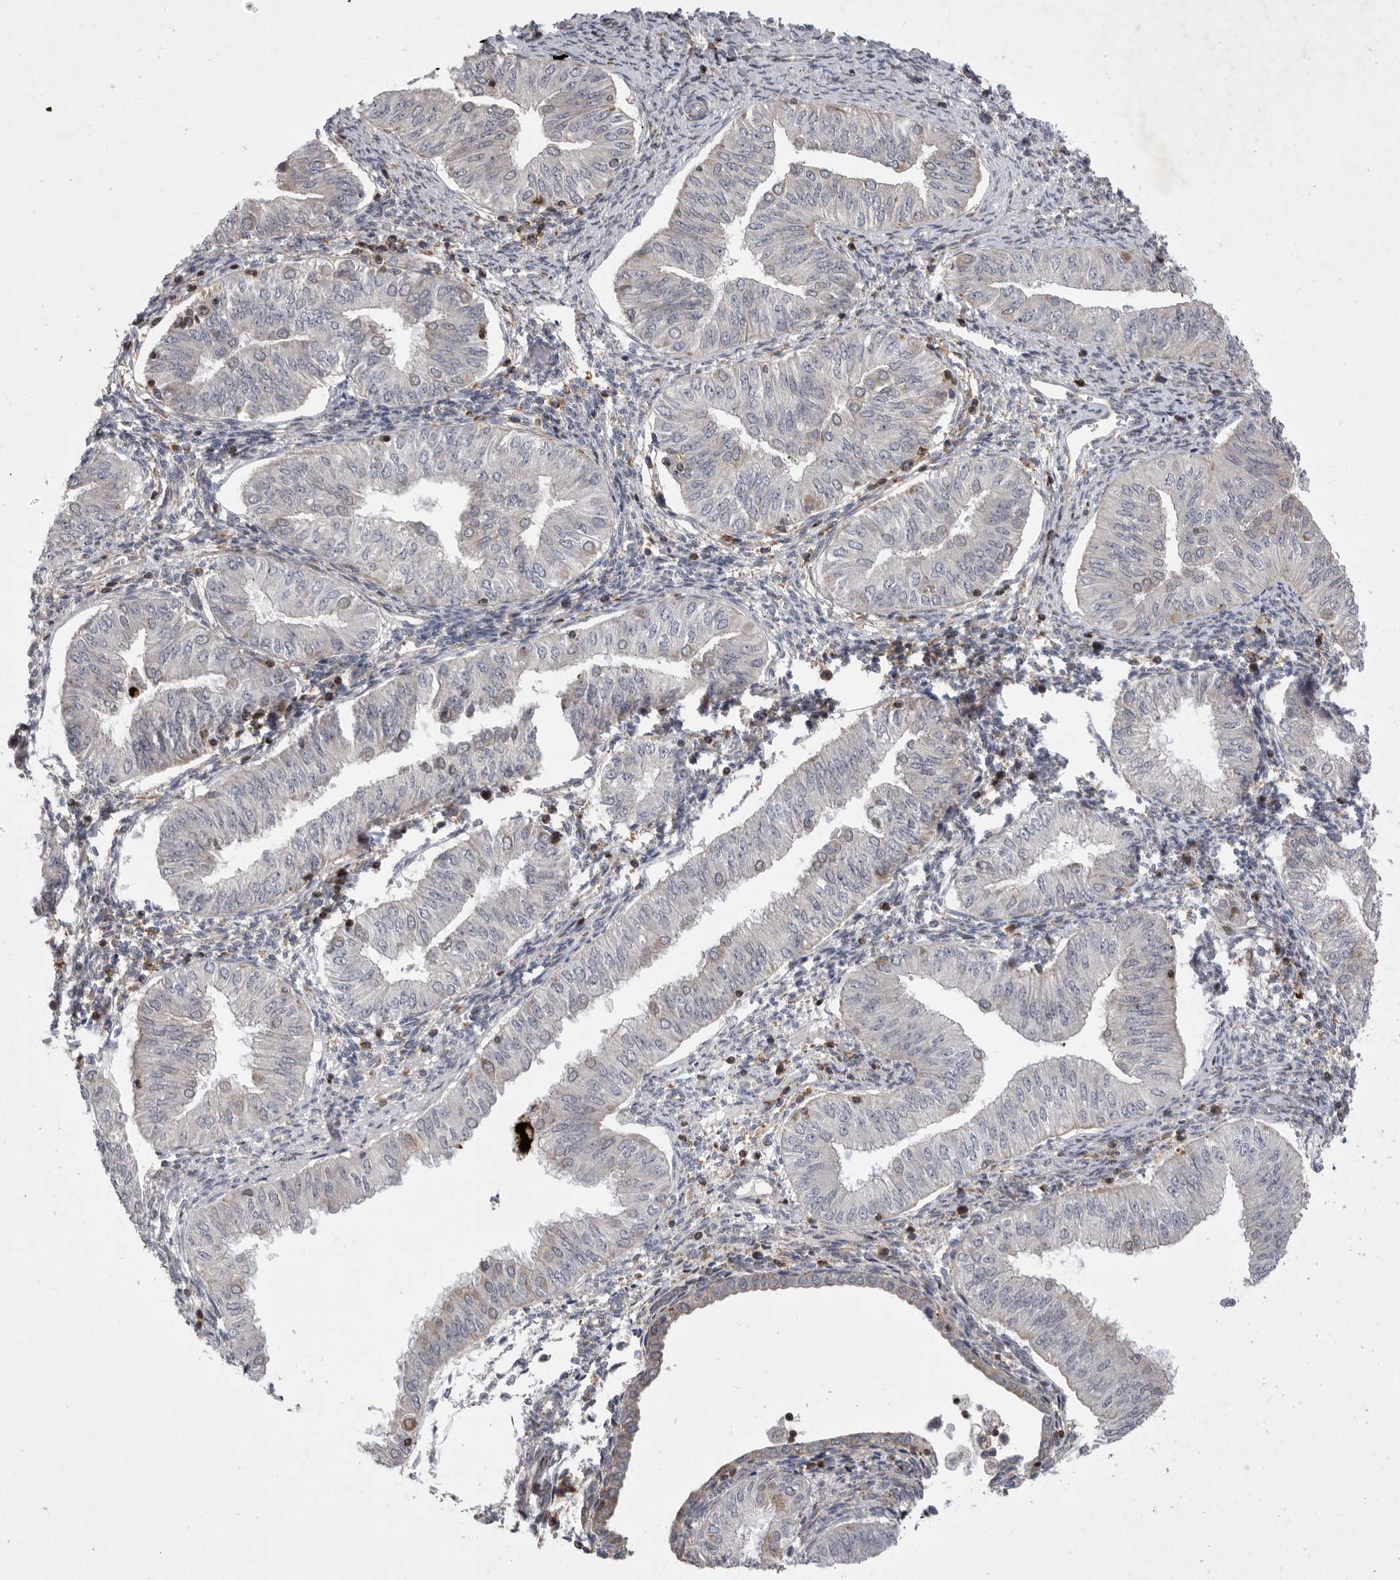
{"staining": {"intensity": "negative", "quantity": "none", "location": "none"}, "tissue": "endometrial cancer", "cell_type": "Tumor cells", "image_type": "cancer", "snomed": [{"axis": "morphology", "description": "Normal tissue, NOS"}, {"axis": "morphology", "description": "Adenocarcinoma, NOS"}, {"axis": "topography", "description": "Endometrium"}], "caption": "DAB (3,3'-diaminobenzidine) immunohistochemical staining of adenocarcinoma (endometrial) demonstrates no significant positivity in tumor cells.", "gene": "MPZL1", "patient": {"sex": "female", "age": 53}}